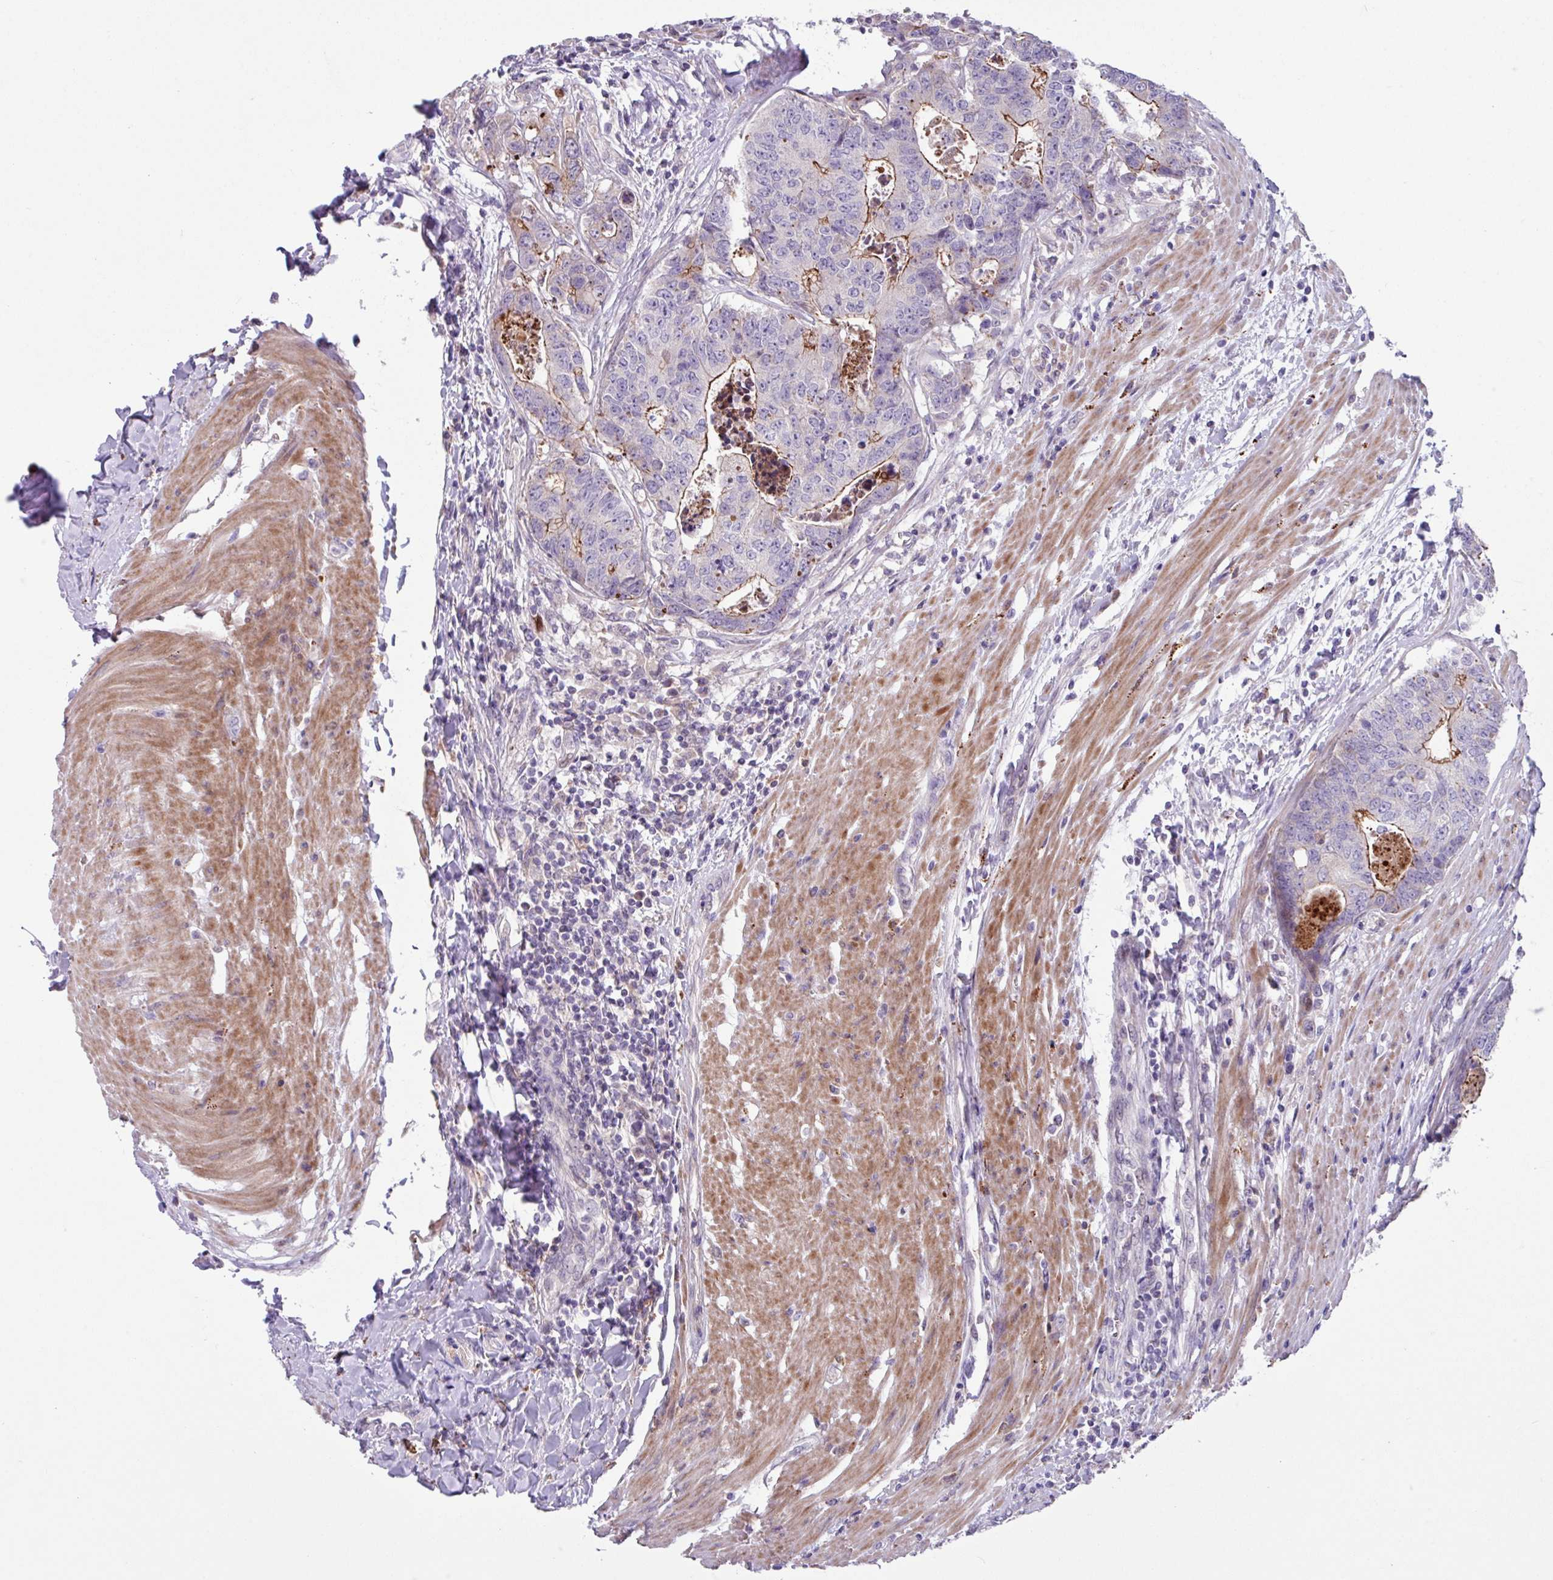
{"staining": {"intensity": "moderate", "quantity": "<25%", "location": "cytoplasmic/membranous"}, "tissue": "colorectal cancer", "cell_type": "Tumor cells", "image_type": "cancer", "snomed": [{"axis": "morphology", "description": "Adenocarcinoma, NOS"}, {"axis": "topography", "description": "Colon"}], "caption": "Human colorectal adenocarcinoma stained with a protein marker displays moderate staining in tumor cells.", "gene": "IQCJ", "patient": {"sex": "female", "age": 67}}